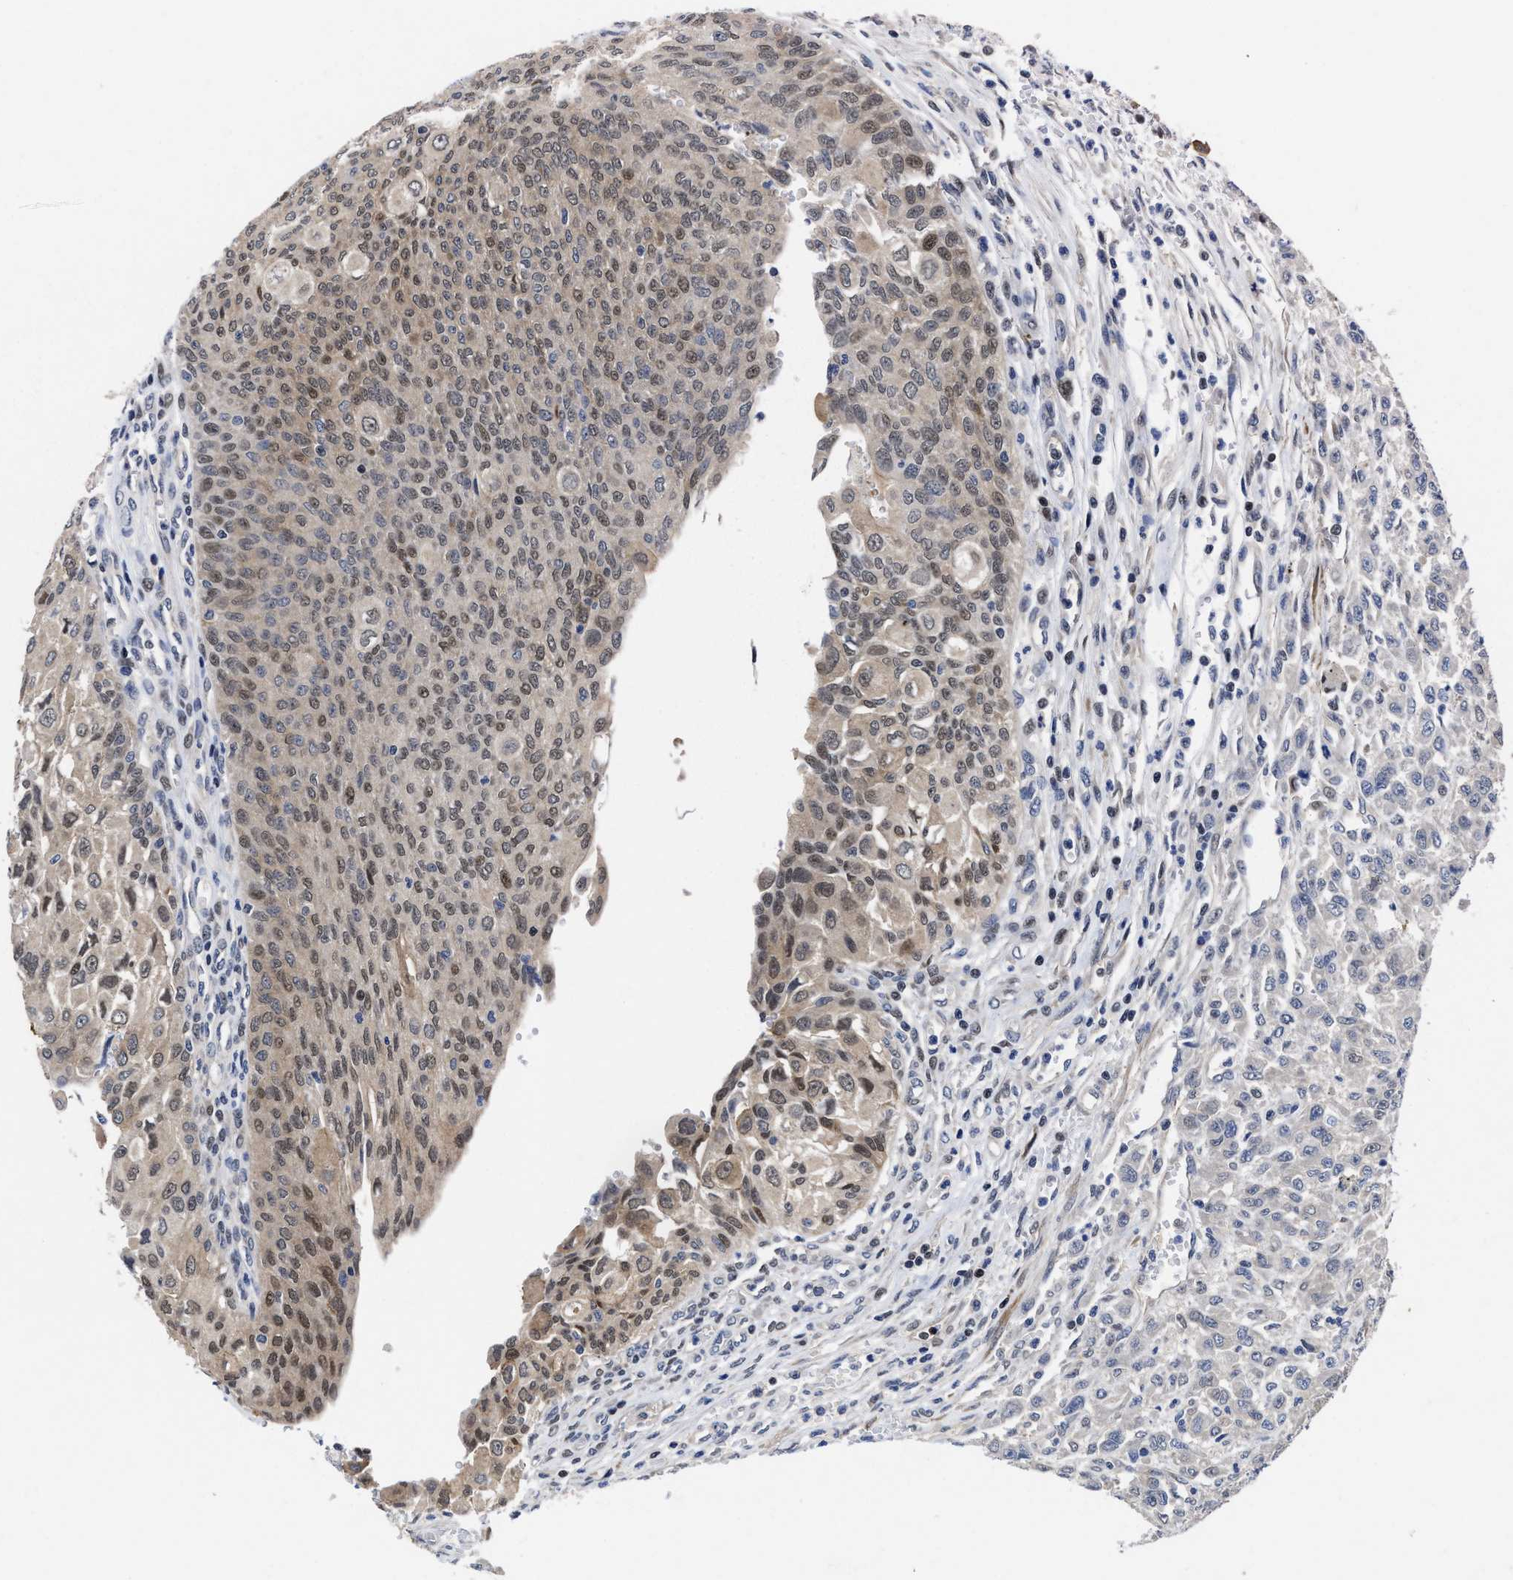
{"staining": {"intensity": "moderate", "quantity": ">75%", "location": "cytoplasmic/membranous,nuclear"}, "tissue": "urothelial cancer", "cell_type": "Tumor cells", "image_type": "cancer", "snomed": [{"axis": "morphology", "description": "Urothelial carcinoma, High grade"}, {"axis": "topography", "description": "Urinary bladder"}], "caption": "Tumor cells display medium levels of moderate cytoplasmic/membranous and nuclear expression in about >75% of cells in urothelial cancer.", "gene": "KIF12", "patient": {"sex": "male", "age": 46}}